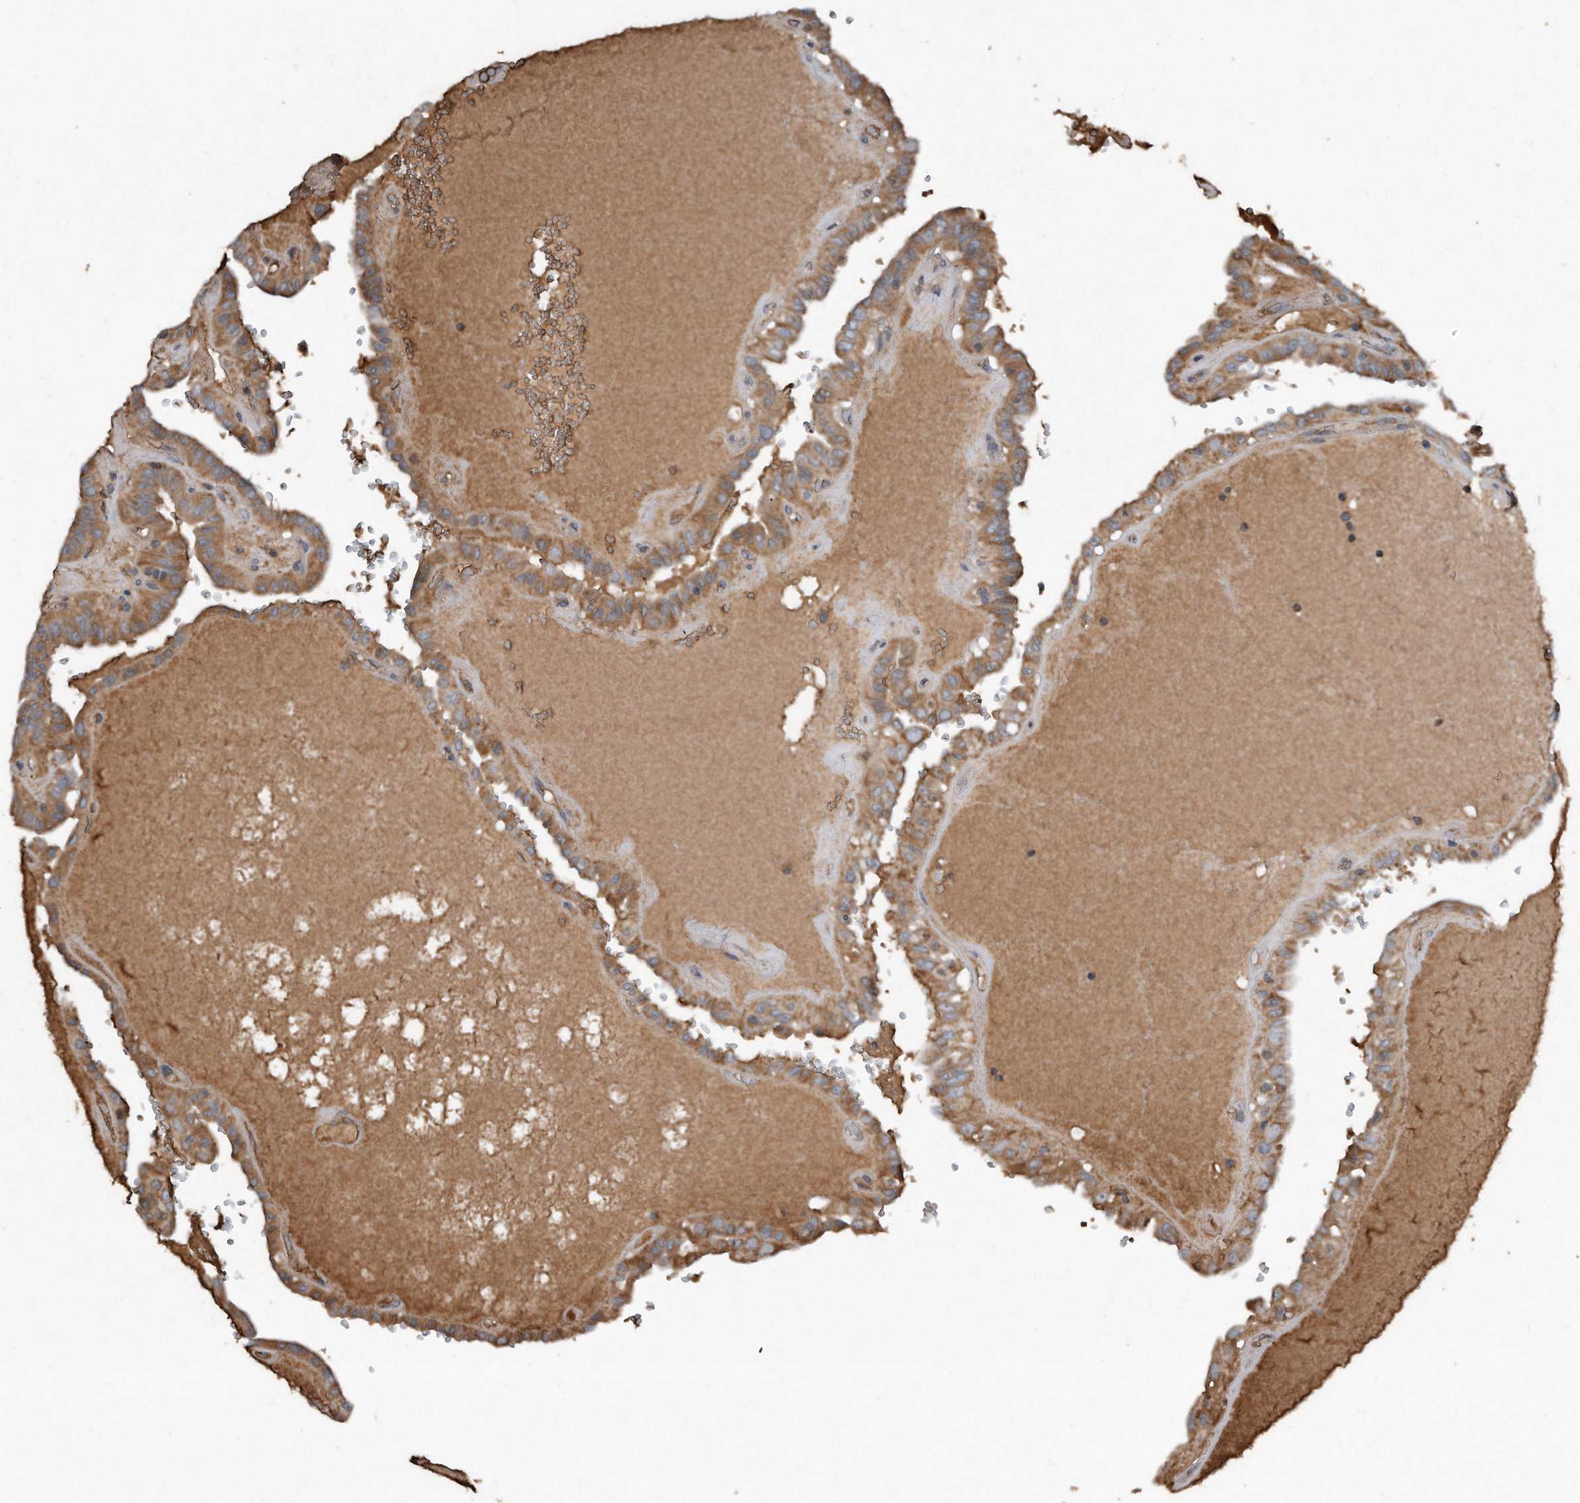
{"staining": {"intensity": "moderate", "quantity": ">75%", "location": "cytoplasmic/membranous"}, "tissue": "thyroid cancer", "cell_type": "Tumor cells", "image_type": "cancer", "snomed": [{"axis": "morphology", "description": "Papillary adenocarcinoma, NOS"}, {"axis": "topography", "description": "Thyroid gland"}], "caption": "A photomicrograph of human thyroid cancer stained for a protein exhibits moderate cytoplasmic/membranous brown staining in tumor cells.", "gene": "SDHA", "patient": {"sex": "male", "age": 77}}